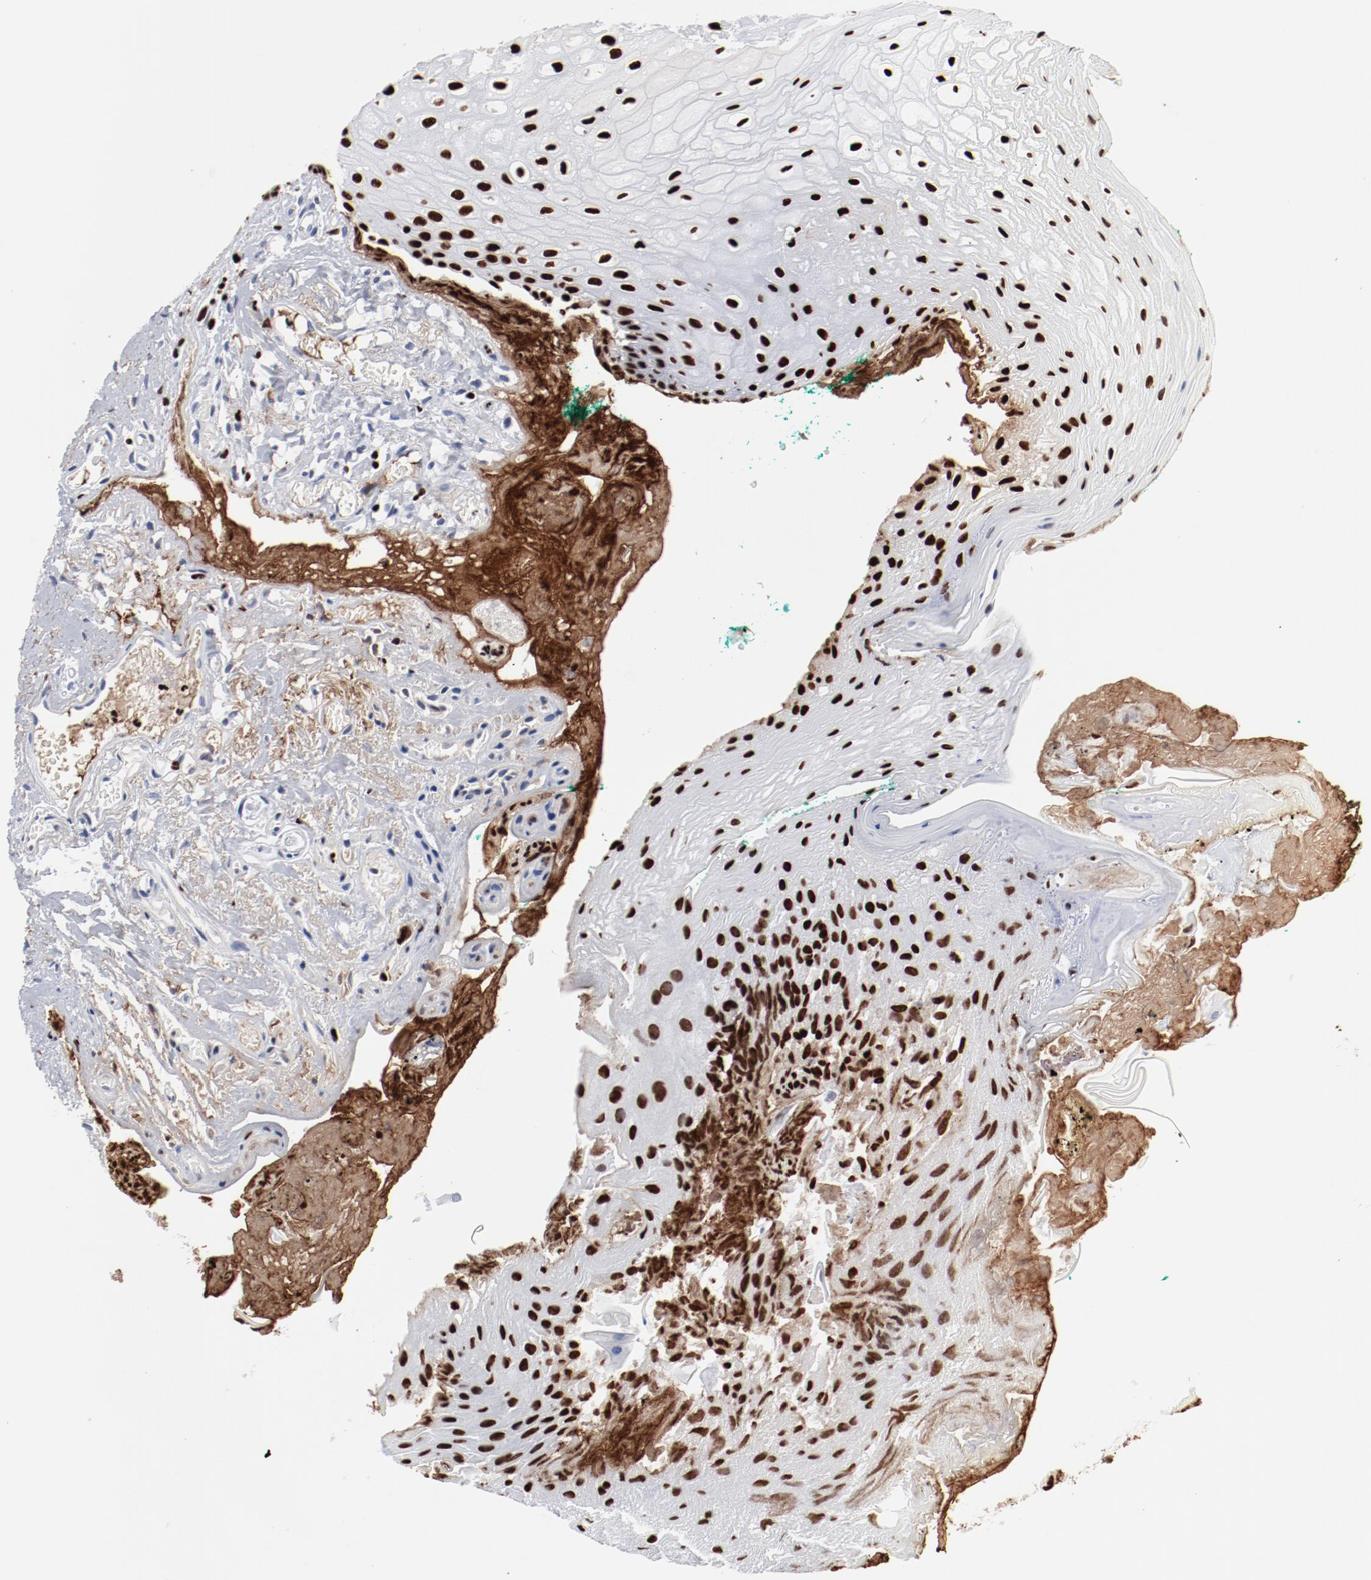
{"staining": {"intensity": "strong", "quantity": ">75%", "location": "nuclear"}, "tissue": "oral mucosa", "cell_type": "Squamous epithelial cells", "image_type": "normal", "snomed": [{"axis": "morphology", "description": "Normal tissue, NOS"}, {"axis": "morphology", "description": "Squamous cell carcinoma, NOS"}, {"axis": "topography", "description": "Skeletal muscle"}, {"axis": "topography", "description": "Oral tissue"}, {"axis": "topography", "description": "Head-Neck"}], "caption": "IHC of benign human oral mucosa exhibits high levels of strong nuclear positivity in about >75% of squamous epithelial cells.", "gene": "SMARCC2", "patient": {"sex": "female", "age": 84}}